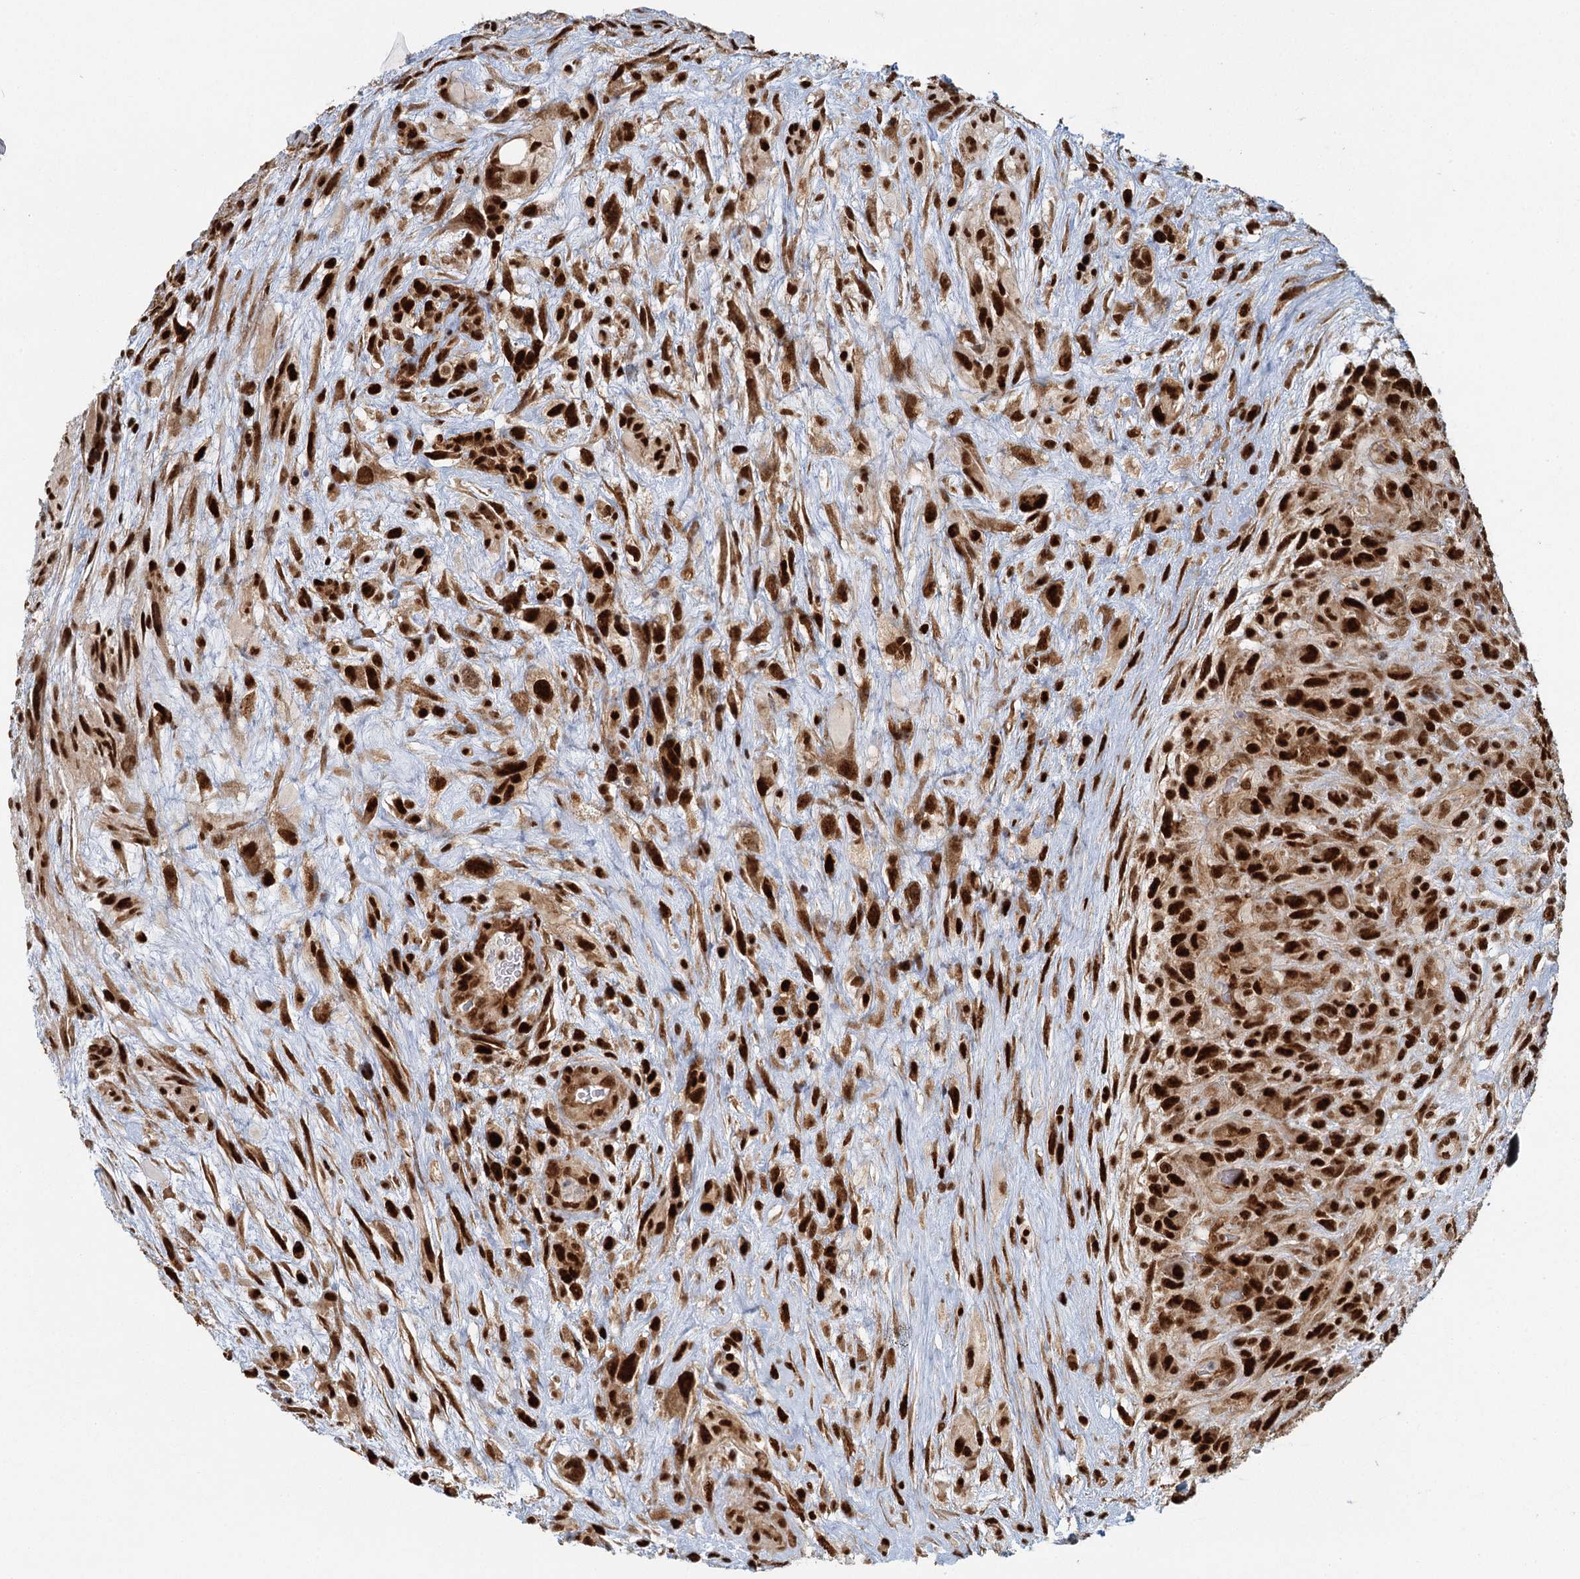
{"staining": {"intensity": "strong", "quantity": ">75%", "location": "nuclear"}, "tissue": "glioma", "cell_type": "Tumor cells", "image_type": "cancer", "snomed": [{"axis": "morphology", "description": "Glioma, malignant, High grade"}, {"axis": "topography", "description": "Brain"}], "caption": "This is an image of immunohistochemistry (IHC) staining of glioma, which shows strong positivity in the nuclear of tumor cells.", "gene": "GPATCH11", "patient": {"sex": "male", "age": 61}}